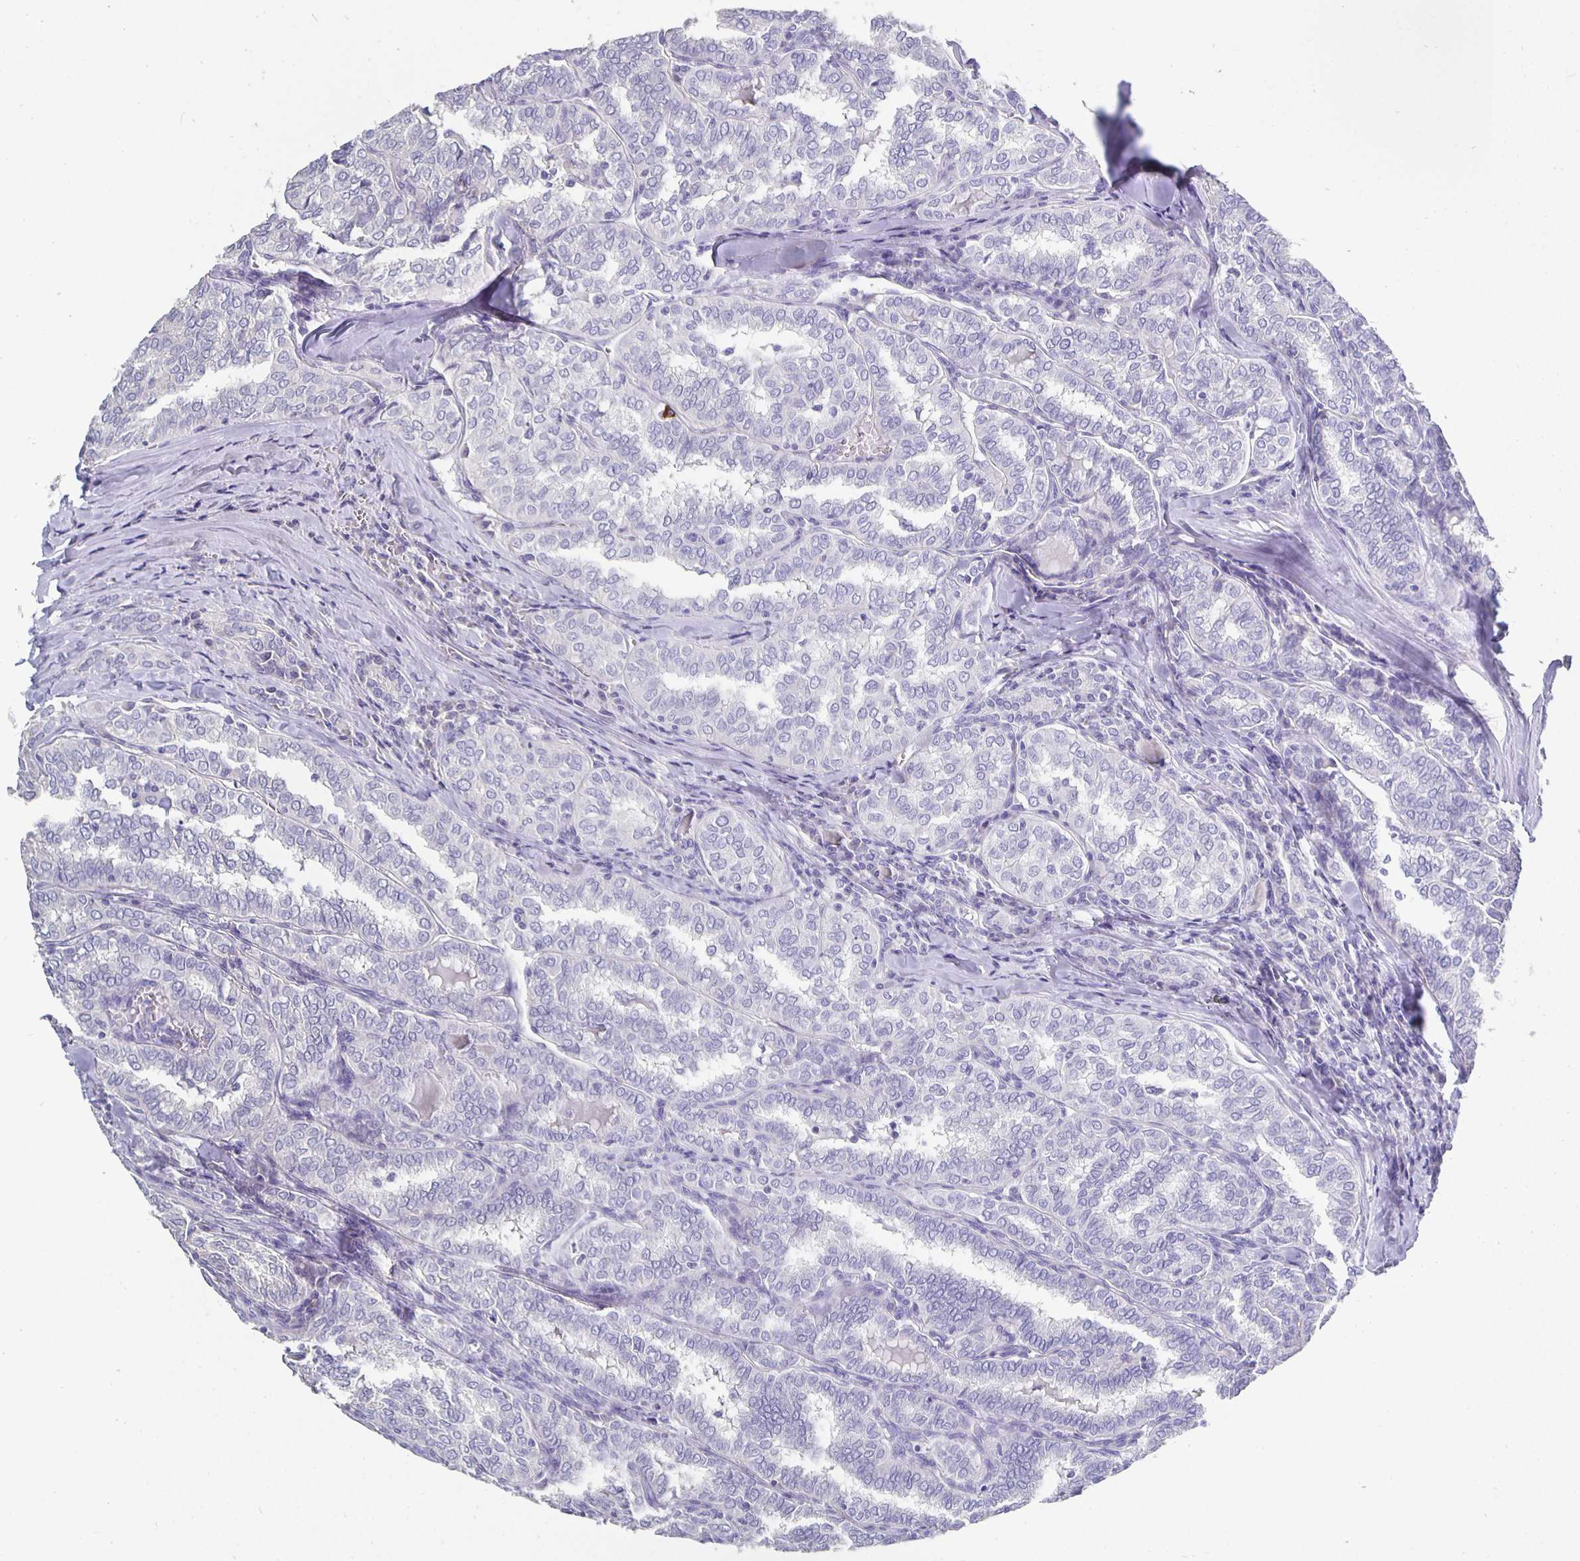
{"staining": {"intensity": "negative", "quantity": "none", "location": "none"}, "tissue": "thyroid cancer", "cell_type": "Tumor cells", "image_type": "cancer", "snomed": [{"axis": "morphology", "description": "Papillary adenocarcinoma, NOS"}, {"axis": "topography", "description": "Thyroid gland"}], "caption": "This micrograph is of thyroid cancer (papillary adenocarcinoma) stained with IHC to label a protein in brown with the nuclei are counter-stained blue. There is no positivity in tumor cells.", "gene": "CFAP74", "patient": {"sex": "female", "age": 30}}